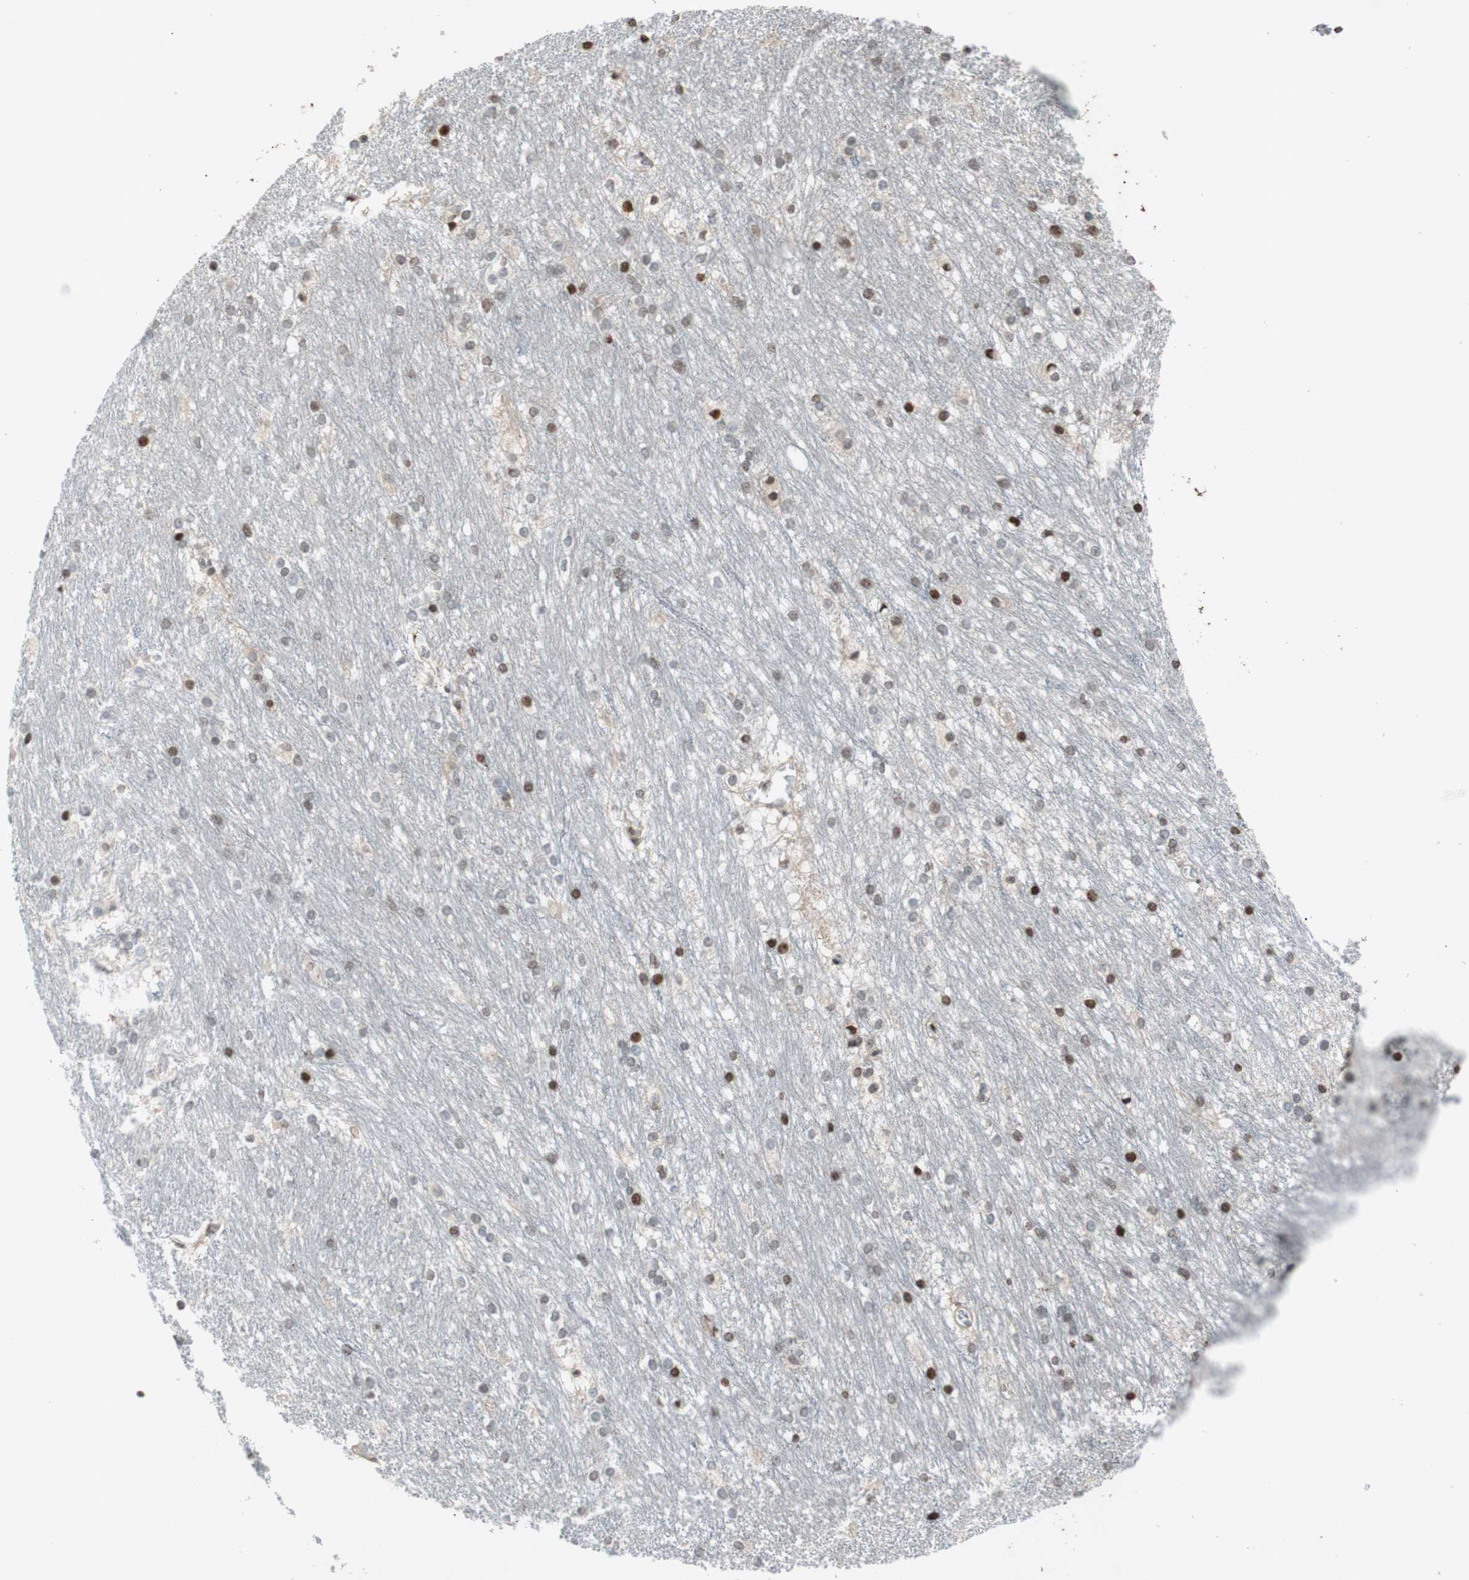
{"staining": {"intensity": "strong", "quantity": "25%-75%", "location": "nuclear"}, "tissue": "caudate", "cell_type": "Glial cells", "image_type": "normal", "snomed": [{"axis": "morphology", "description": "Normal tissue, NOS"}, {"axis": "topography", "description": "Lateral ventricle wall"}], "caption": "An image of human caudate stained for a protein demonstrates strong nuclear brown staining in glial cells.", "gene": "MCM6", "patient": {"sex": "female", "age": 19}}